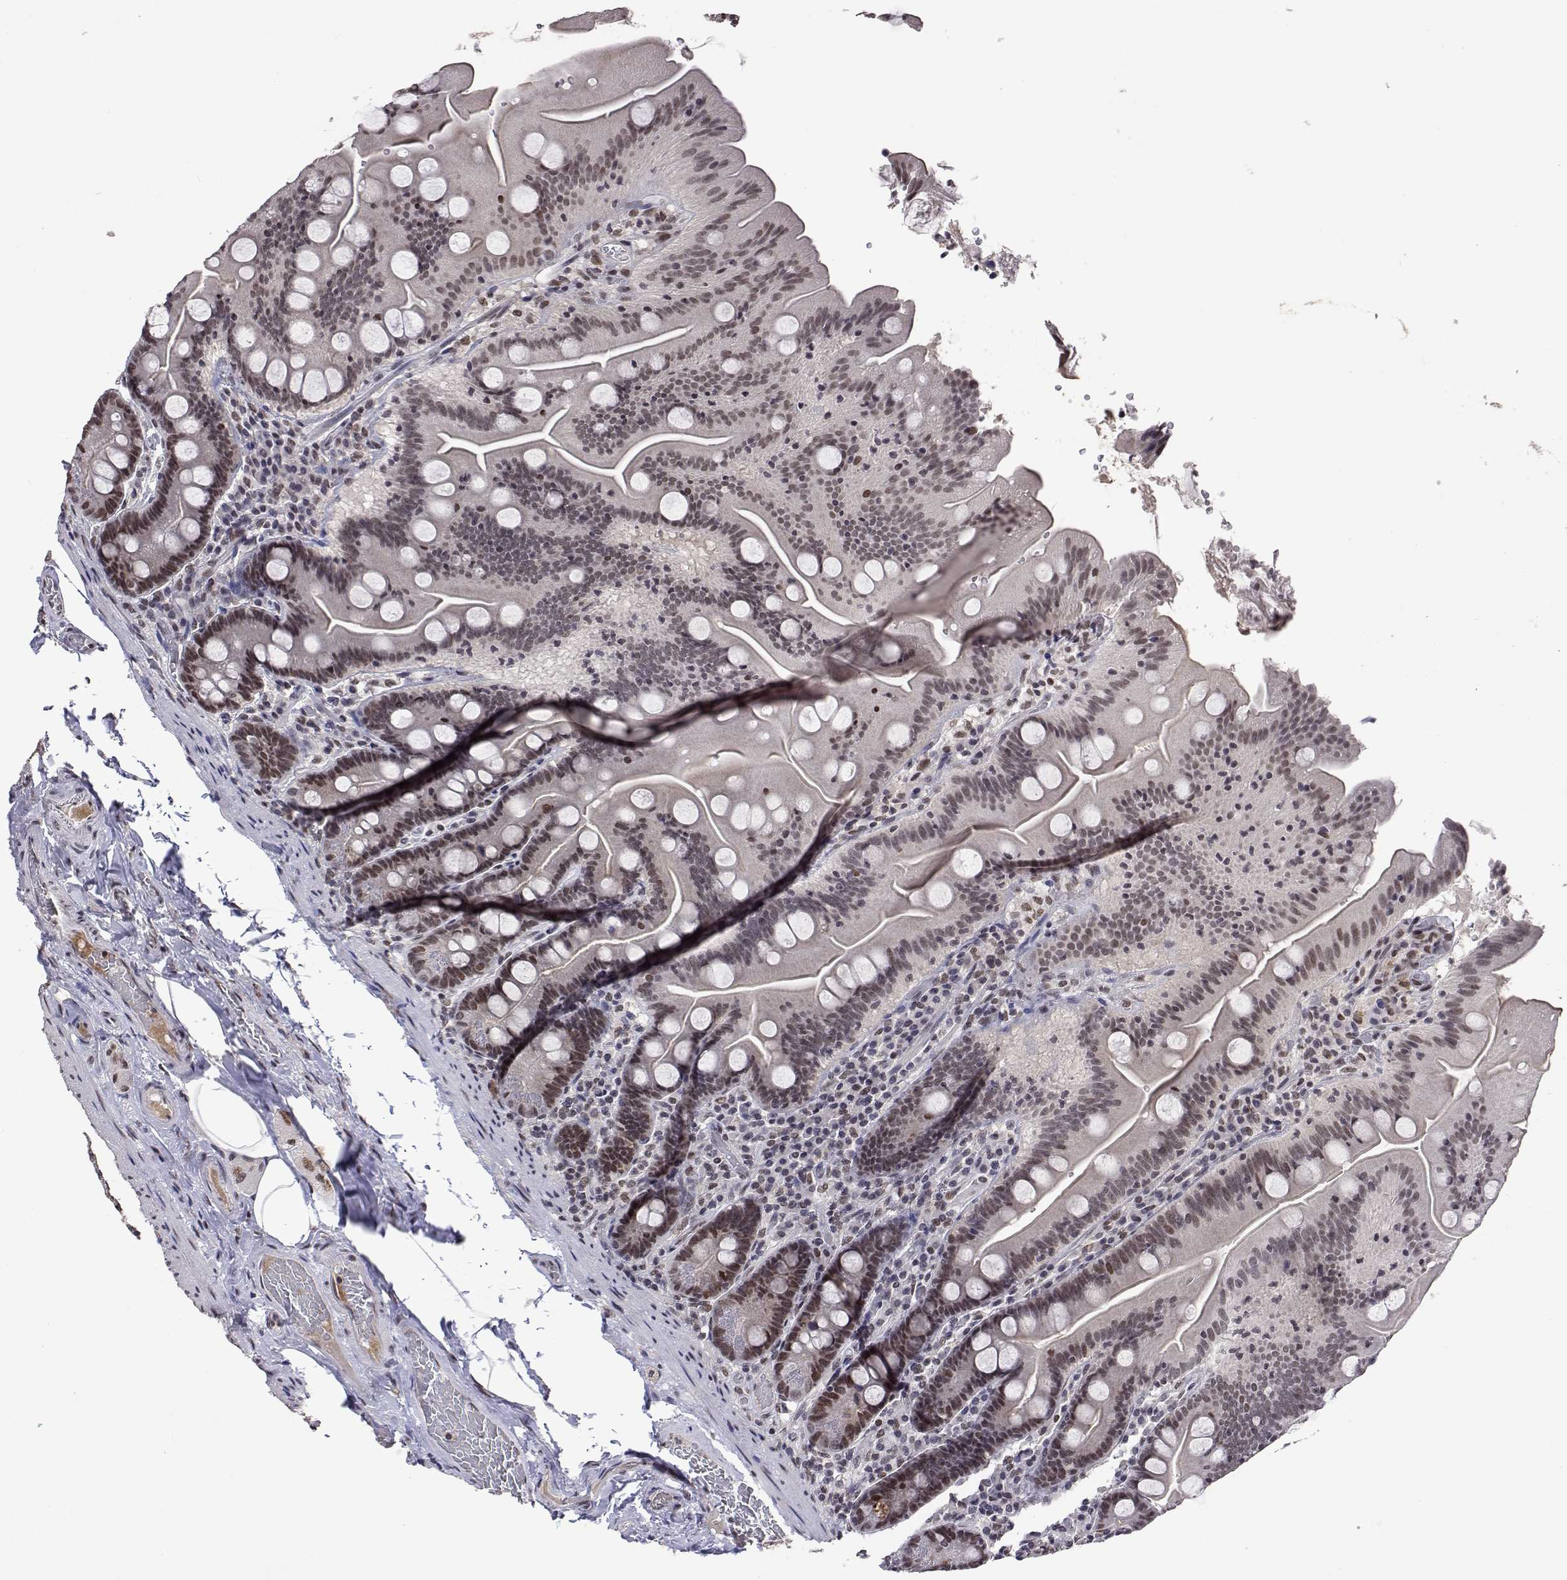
{"staining": {"intensity": "moderate", "quantity": ">75%", "location": "nuclear"}, "tissue": "small intestine", "cell_type": "Glandular cells", "image_type": "normal", "snomed": [{"axis": "morphology", "description": "Normal tissue, NOS"}, {"axis": "topography", "description": "Small intestine"}], "caption": "High-power microscopy captured an immunohistochemistry micrograph of normal small intestine, revealing moderate nuclear positivity in approximately >75% of glandular cells.", "gene": "HNRNPA0", "patient": {"sex": "male", "age": 37}}